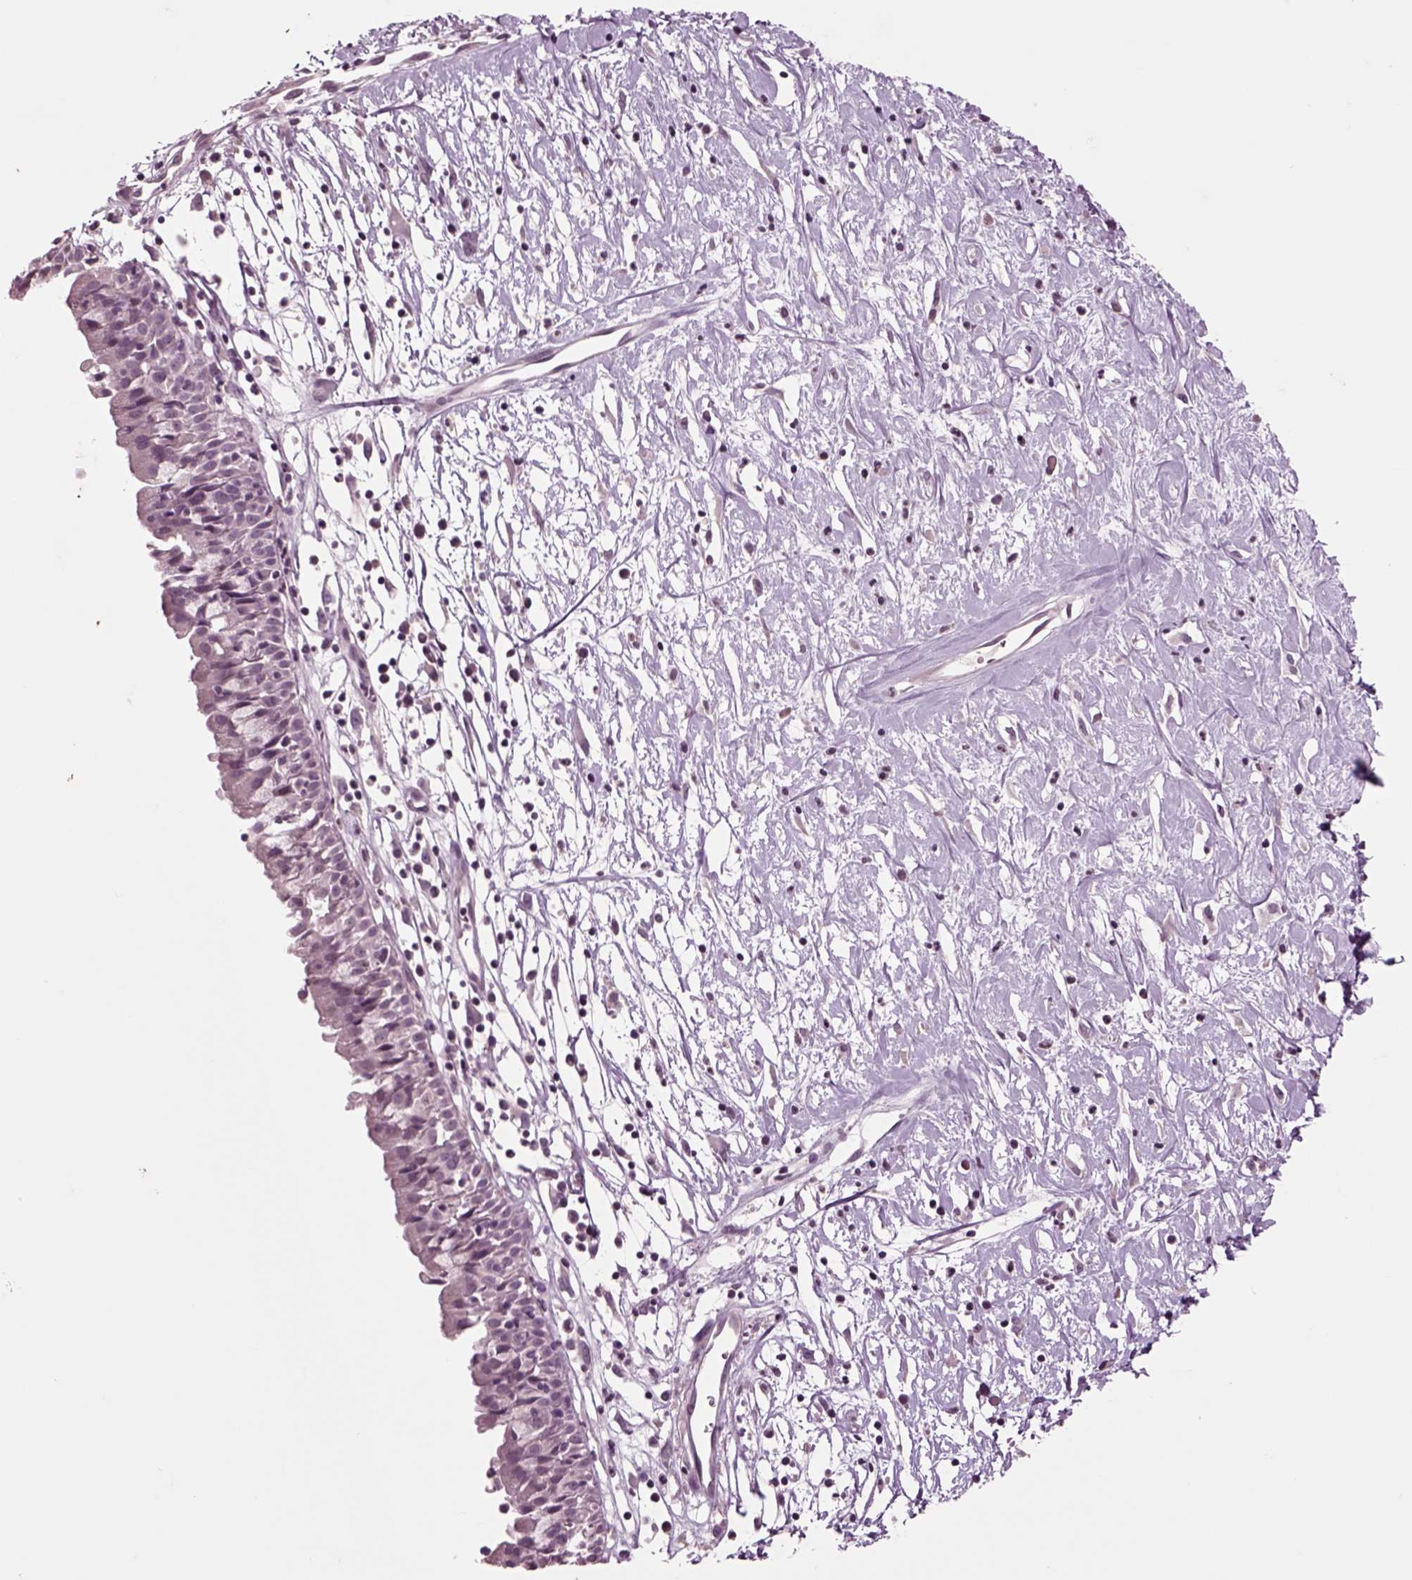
{"staining": {"intensity": "negative", "quantity": "none", "location": "none"}, "tissue": "nasopharynx", "cell_type": "Respiratory epithelial cells", "image_type": "normal", "snomed": [{"axis": "morphology", "description": "Normal tissue, NOS"}, {"axis": "topography", "description": "Nasopharynx"}], "caption": "IHC of normal human nasopharynx demonstrates no staining in respiratory epithelial cells. The staining was performed using DAB (3,3'-diaminobenzidine) to visualize the protein expression in brown, while the nuclei were stained in blue with hematoxylin (Magnification: 20x).", "gene": "CHGB", "patient": {"sex": "male", "age": 9}}